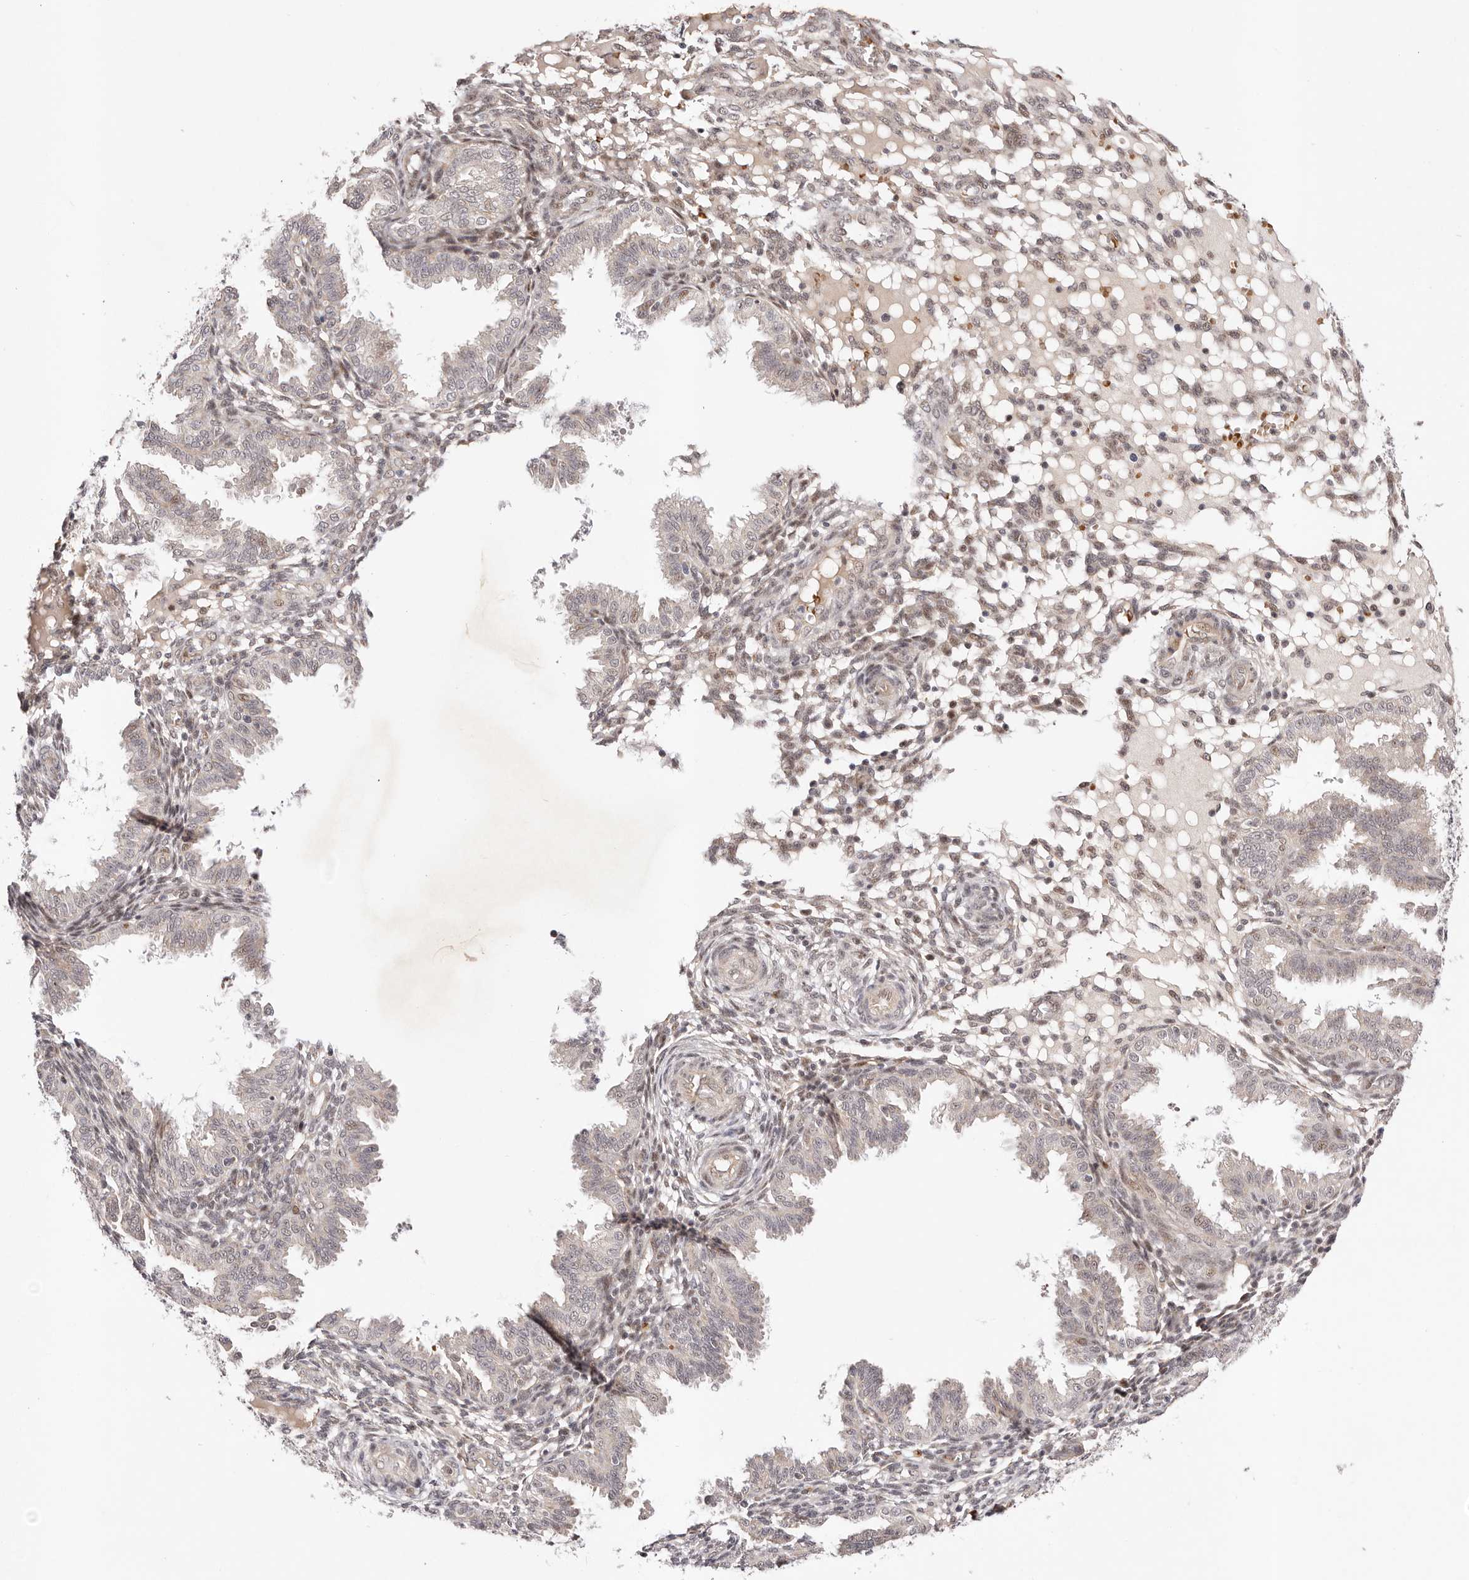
{"staining": {"intensity": "weak", "quantity": "25%-75%", "location": "nuclear"}, "tissue": "endometrium", "cell_type": "Cells in endometrial stroma", "image_type": "normal", "snomed": [{"axis": "morphology", "description": "Normal tissue, NOS"}, {"axis": "topography", "description": "Endometrium"}], "caption": "Immunohistochemistry photomicrograph of benign endometrium: endometrium stained using immunohistochemistry (IHC) shows low levels of weak protein expression localized specifically in the nuclear of cells in endometrial stroma, appearing as a nuclear brown color.", "gene": "WRN", "patient": {"sex": "female", "age": 33}}